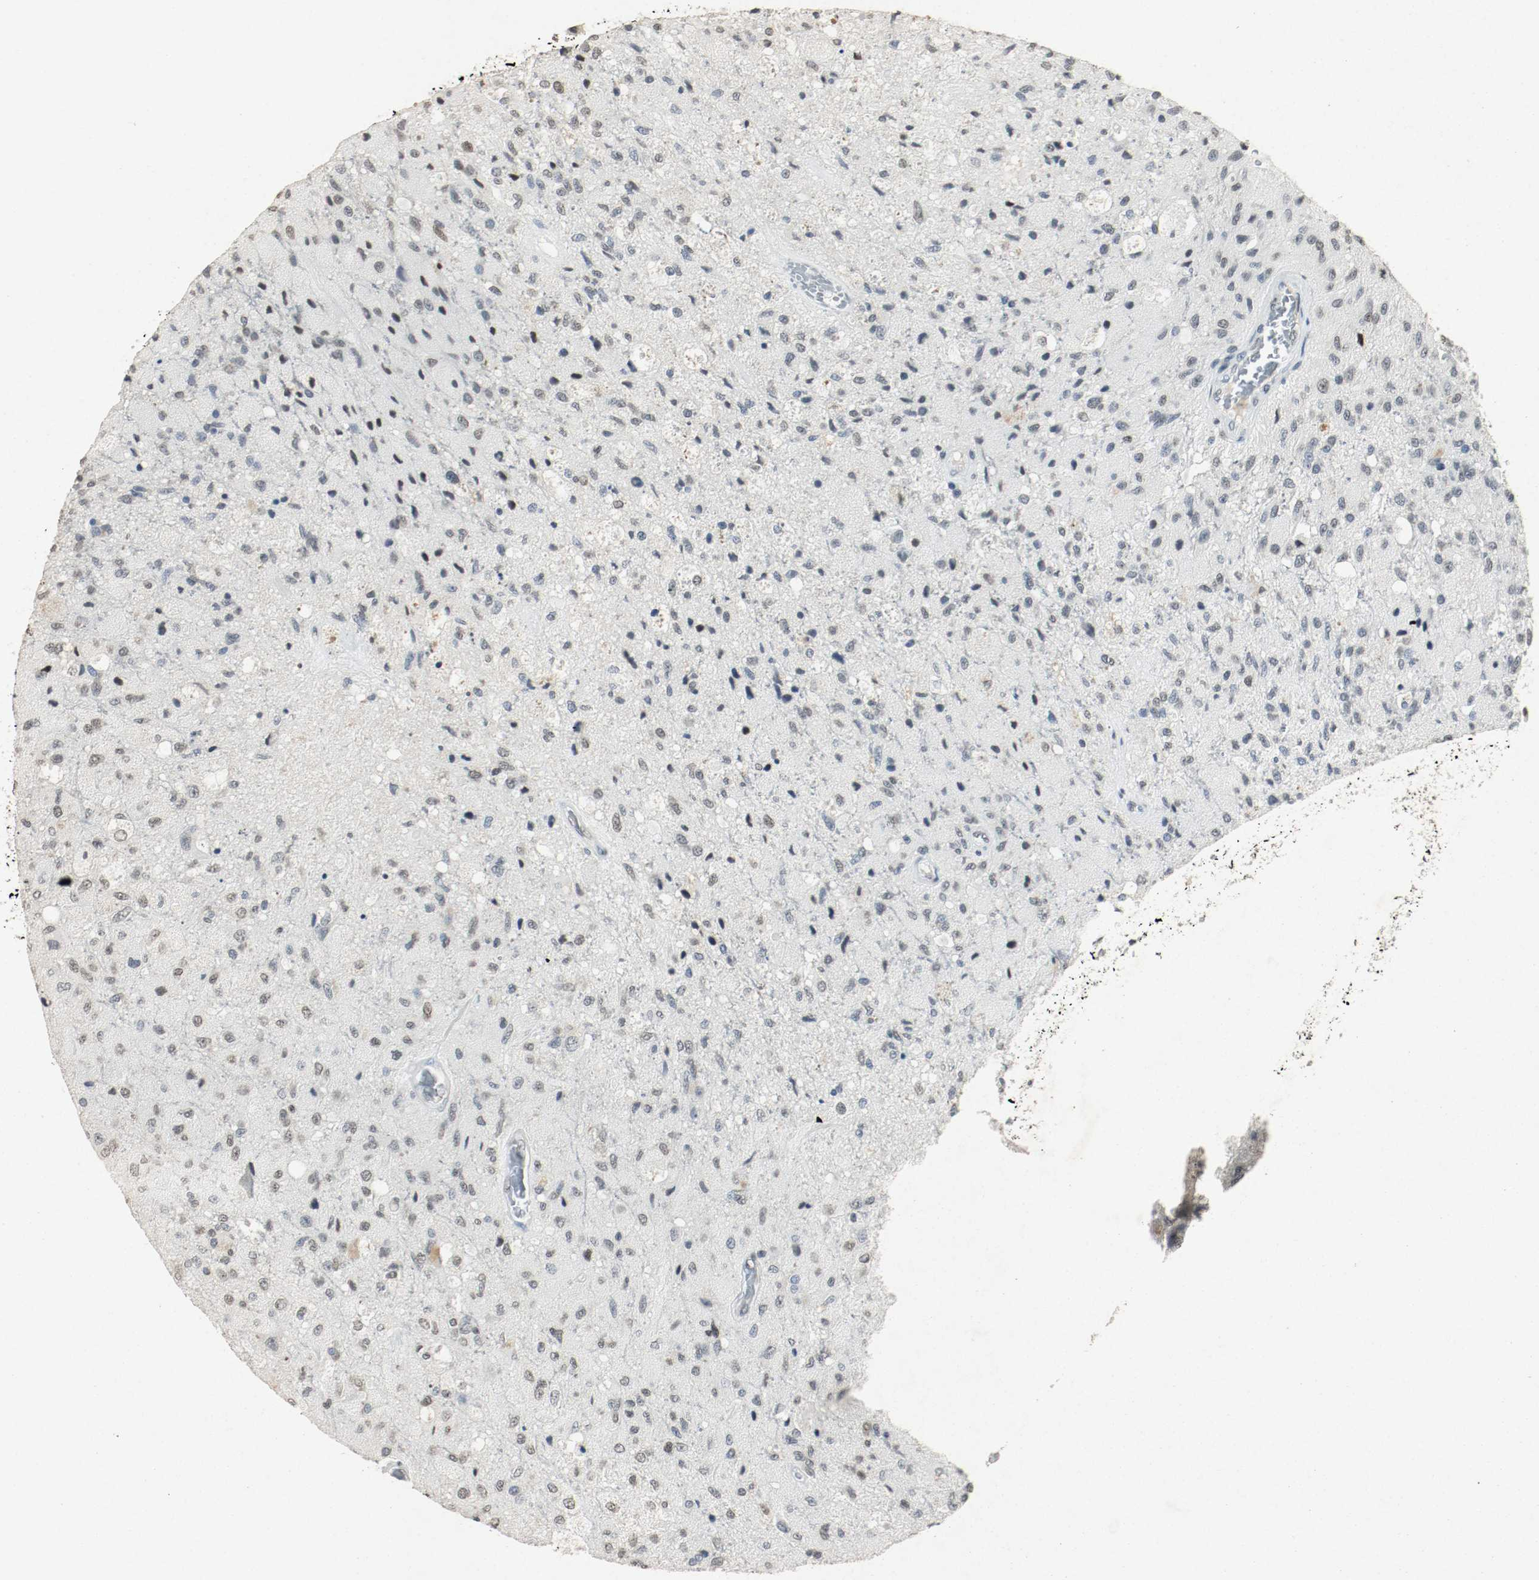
{"staining": {"intensity": "weak", "quantity": "25%-75%", "location": "nuclear"}, "tissue": "glioma", "cell_type": "Tumor cells", "image_type": "cancer", "snomed": [{"axis": "morphology", "description": "Normal tissue, NOS"}, {"axis": "morphology", "description": "Glioma, malignant, High grade"}, {"axis": "topography", "description": "Cerebral cortex"}], "caption": "High-magnification brightfield microscopy of glioma stained with DAB (brown) and counterstained with hematoxylin (blue). tumor cells exhibit weak nuclear staining is present in about25%-75% of cells. The protein of interest is shown in brown color, while the nuclei are stained blue.", "gene": "DNMT1", "patient": {"sex": "male", "age": 77}}